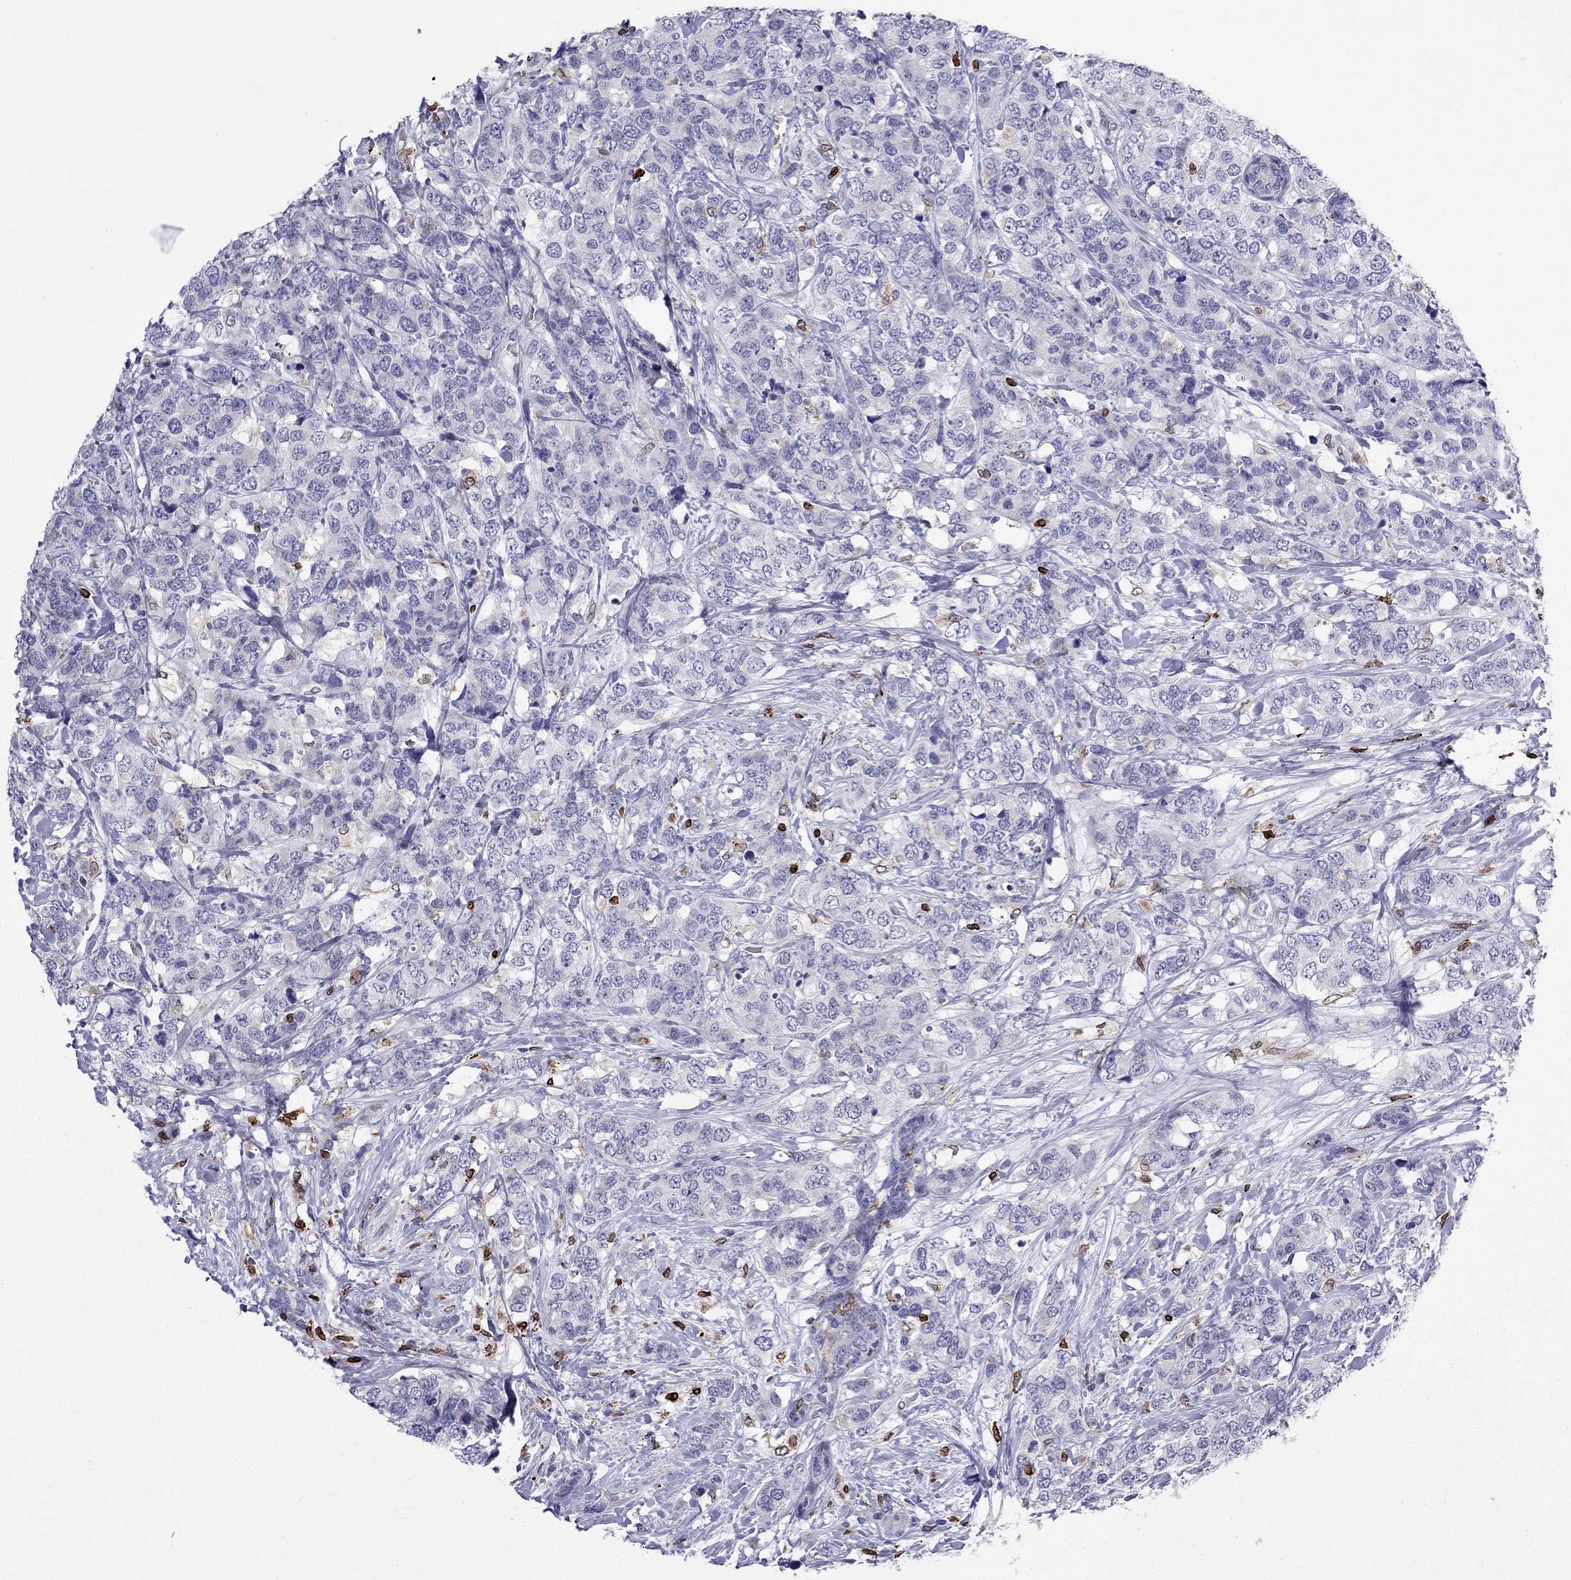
{"staining": {"intensity": "negative", "quantity": "none", "location": "none"}, "tissue": "breast cancer", "cell_type": "Tumor cells", "image_type": "cancer", "snomed": [{"axis": "morphology", "description": "Lobular carcinoma"}, {"axis": "topography", "description": "Breast"}], "caption": "Immunohistochemistry (IHC) image of neoplastic tissue: breast cancer (lobular carcinoma) stained with DAB (3,3'-diaminobenzidine) displays no significant protein staining in tumor cells. (DAB immunohistochemistry (IHC), high magnification).", "gene": "ADORA2A", "patient": {"sex": "female", "age": 59}}